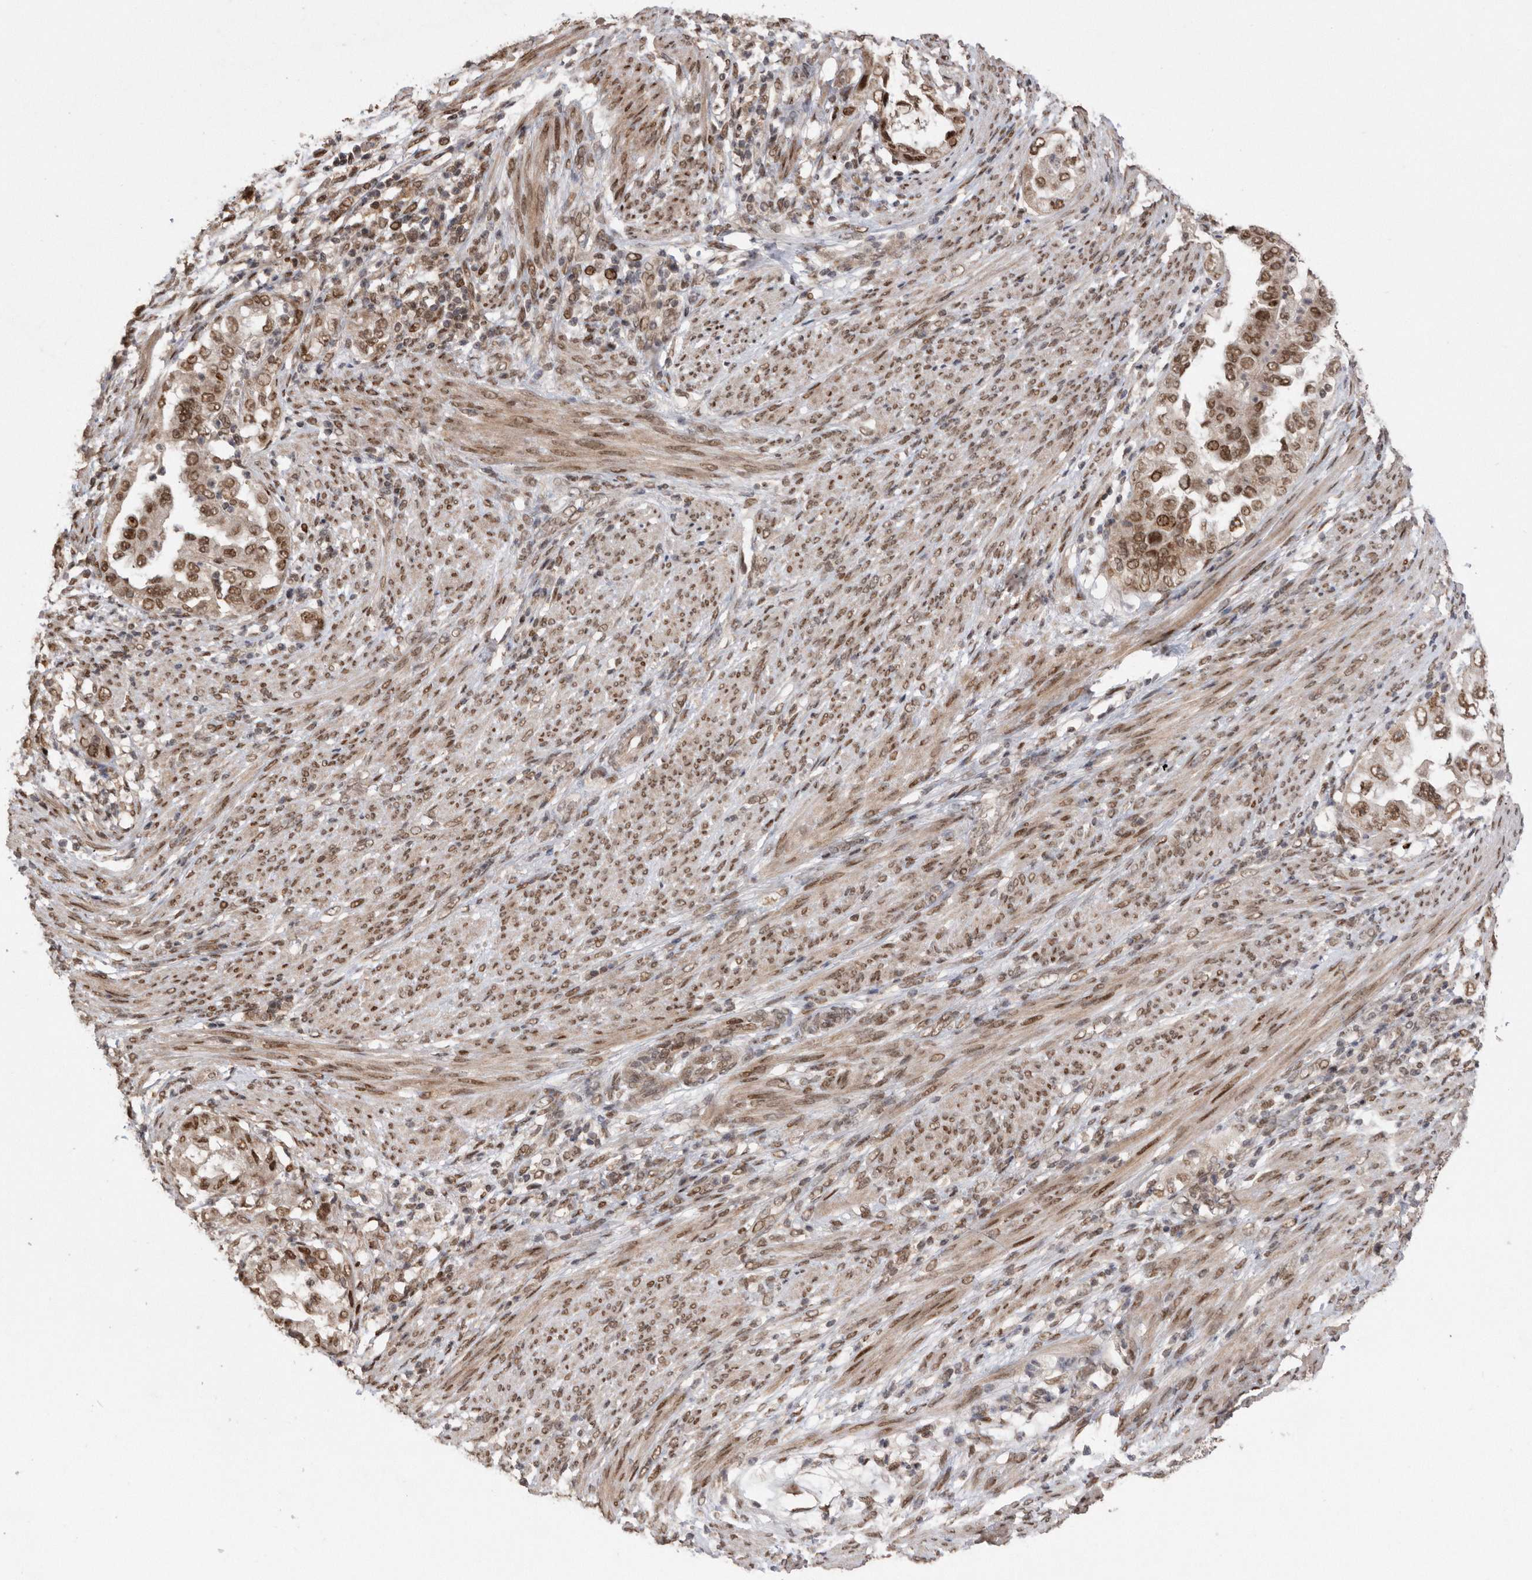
{"staining": {"intensity": "moderate", "quantity": ">75%", "location": "cytoplasmic/membranous,nuclear"}, "tissue": "endometrial cancer", "cell_type": "Tumor cells", "image_type": "cancer", "snomed": [{"axis": "morphology", "description": "Adenocarcinoma, NOS"}, {"axis": "topography", "description": "Endometrium"}], "caption": "Human endometrial cancer (adenocarcinoma) stained for a protein (brown) exhibits moderate cytoplasmic/membranous and nuclear positive staining in about >75% of tumor cells.", "gene": "TDRD3", "patient": {"sex": "female", "age": 85}}